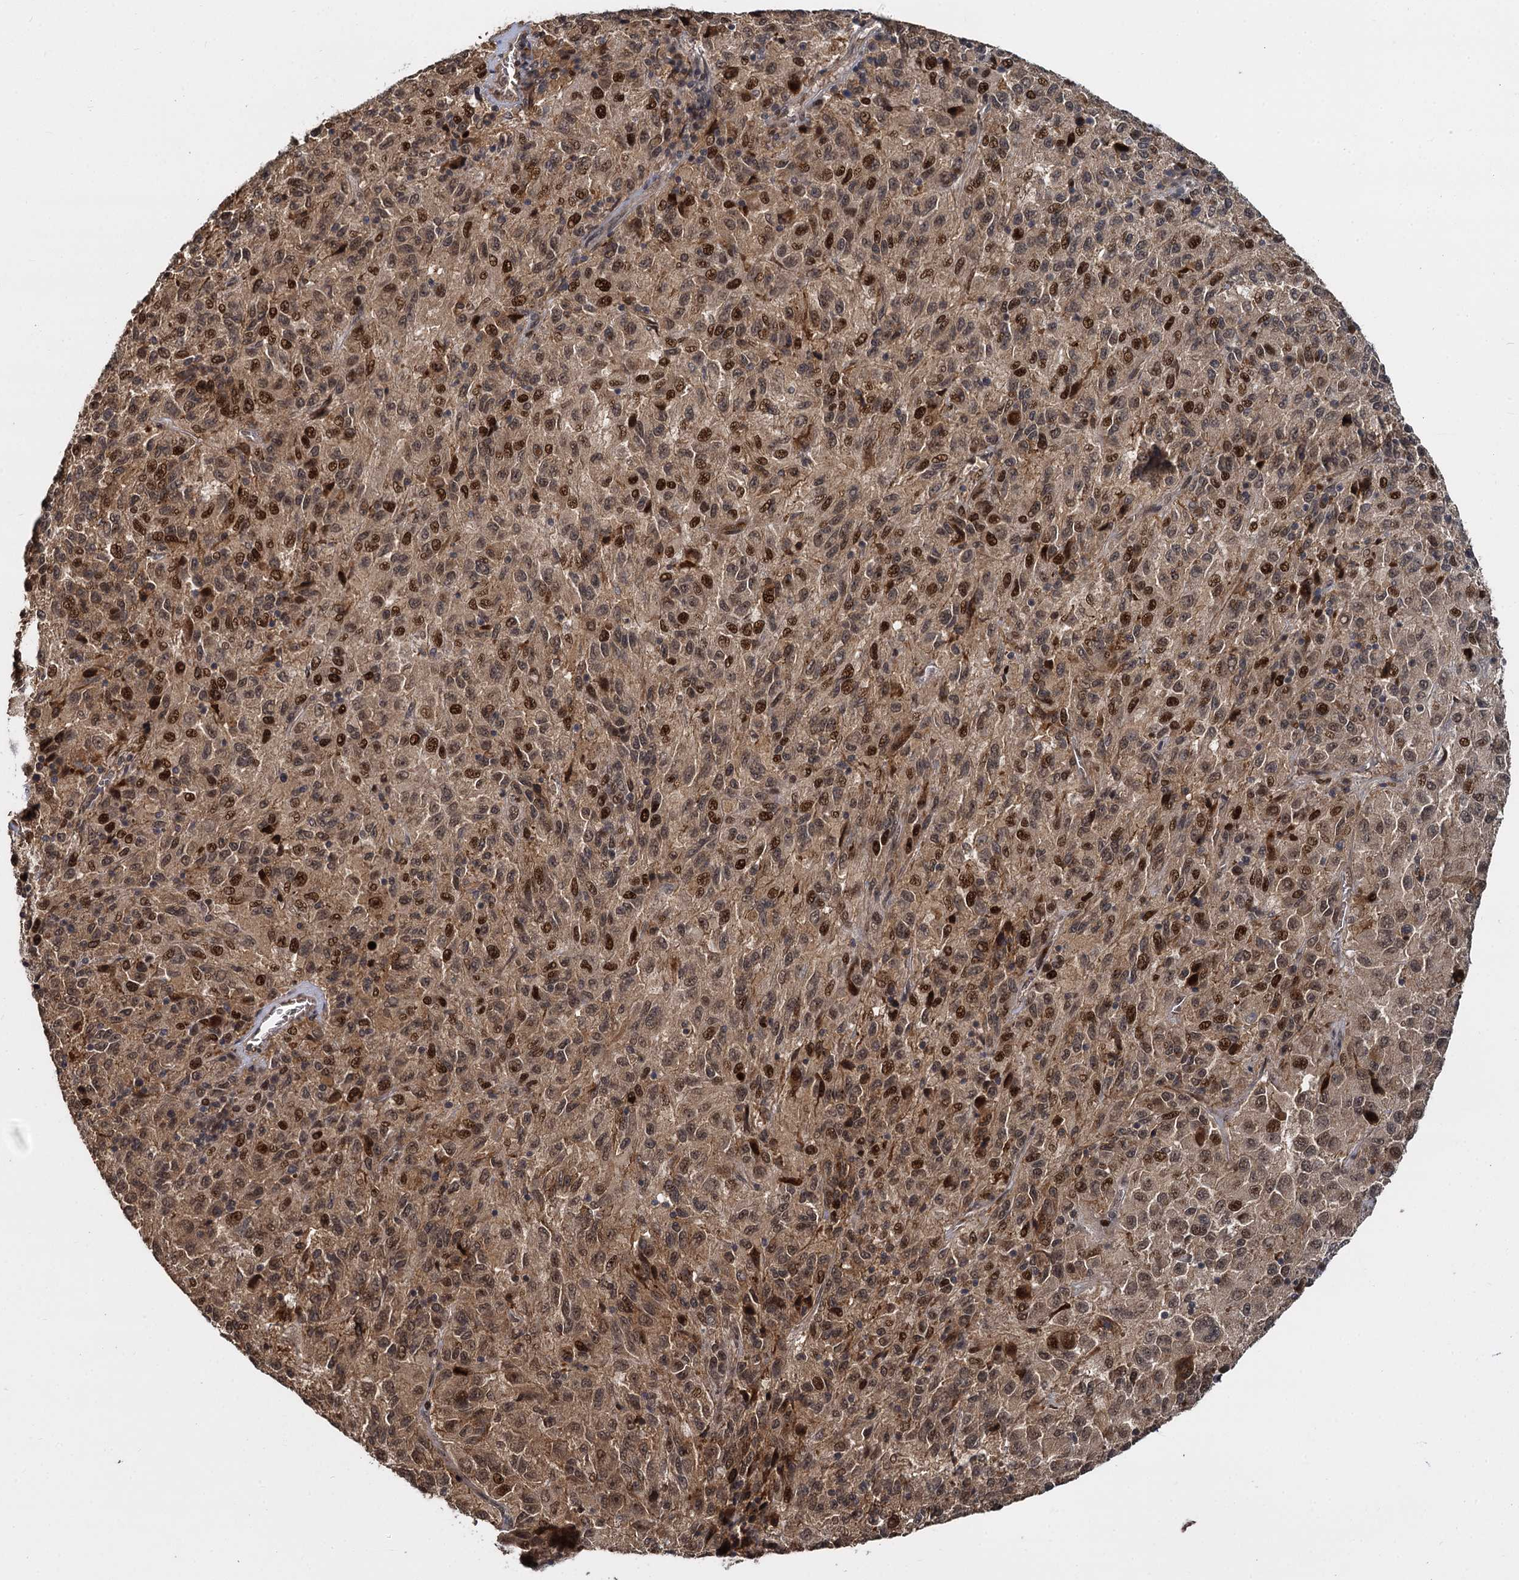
{"staining": {"intensity": "strong", "quantity": ">75%", "location": "nuclear"}, "tissue": "melanoma", "cell_type": "Tumor cells", "image_type": "cancer", "snomed": [{"axis": "morphology", "description": "Malignant melanoma, Metastatic site"}, {"axis": "topography", "description": "Lung"}], "caption": "Immunohistochemical staining of melanoma displays strong nuclear protein expression in about >75% of tumor cells. (DAB (3,3'-diaminobenzidine) IHC, brown staining for protein, blue staining for nuclei).", "gene": "FANCI", "patient": {"sex": "male", "age": 64}}